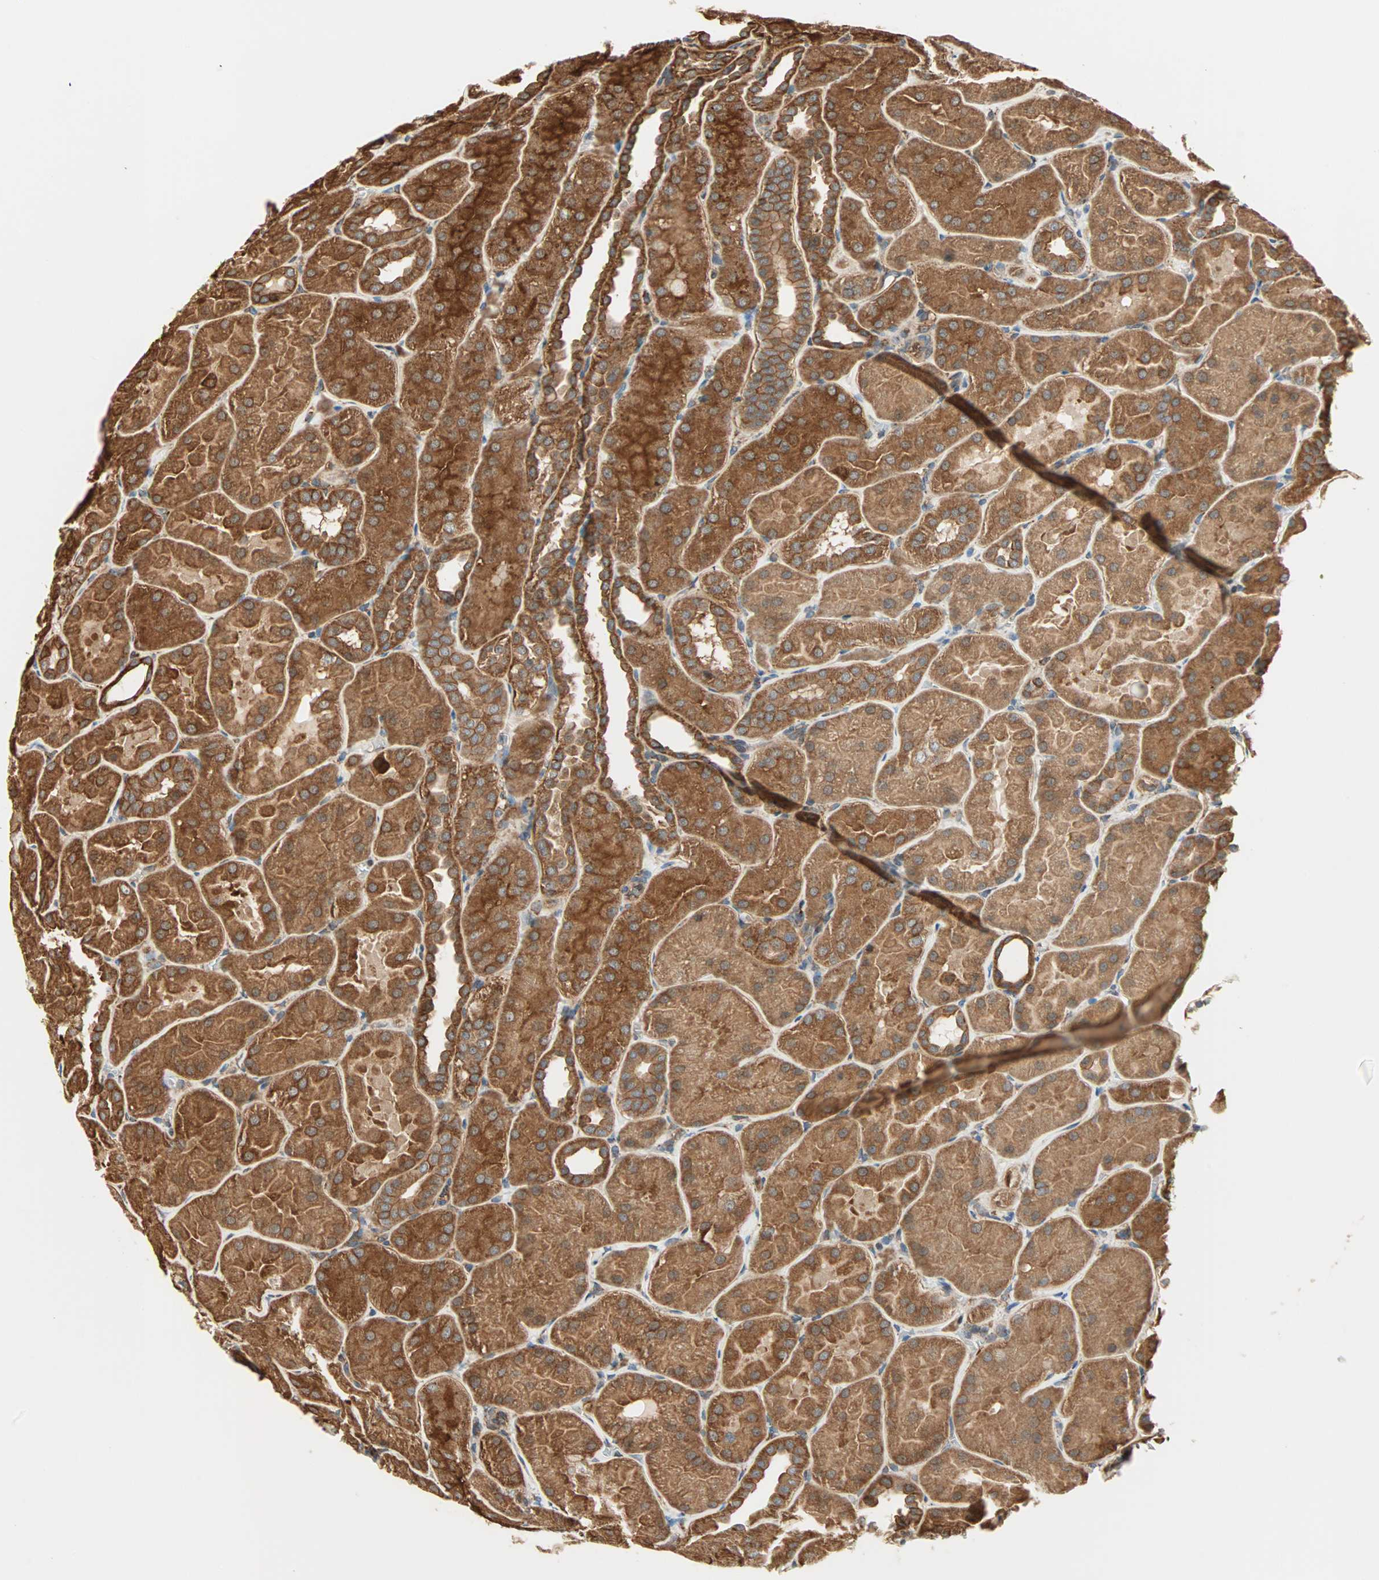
{"staining": {"intensity": "moderate", "quantity": ">75%", "location": "cytoplasmic/membranous"}, "tissue": "kidney", "cell_type": "Cells in glomeruli", "image_type": "normal", "snomed": [{"axis": "morphology", "description": "Normal tissue, NOS"}, {"axis": "topography", "description": "Kidney"}], "caption": "Human kidney stained for a protein (brown) displays moderate cytoplasmic/membranous positive expression in approximately >75% of cells in glomeruli.", "gene": "P4HA1", "patient": {"sex": "male", "age": 28}}